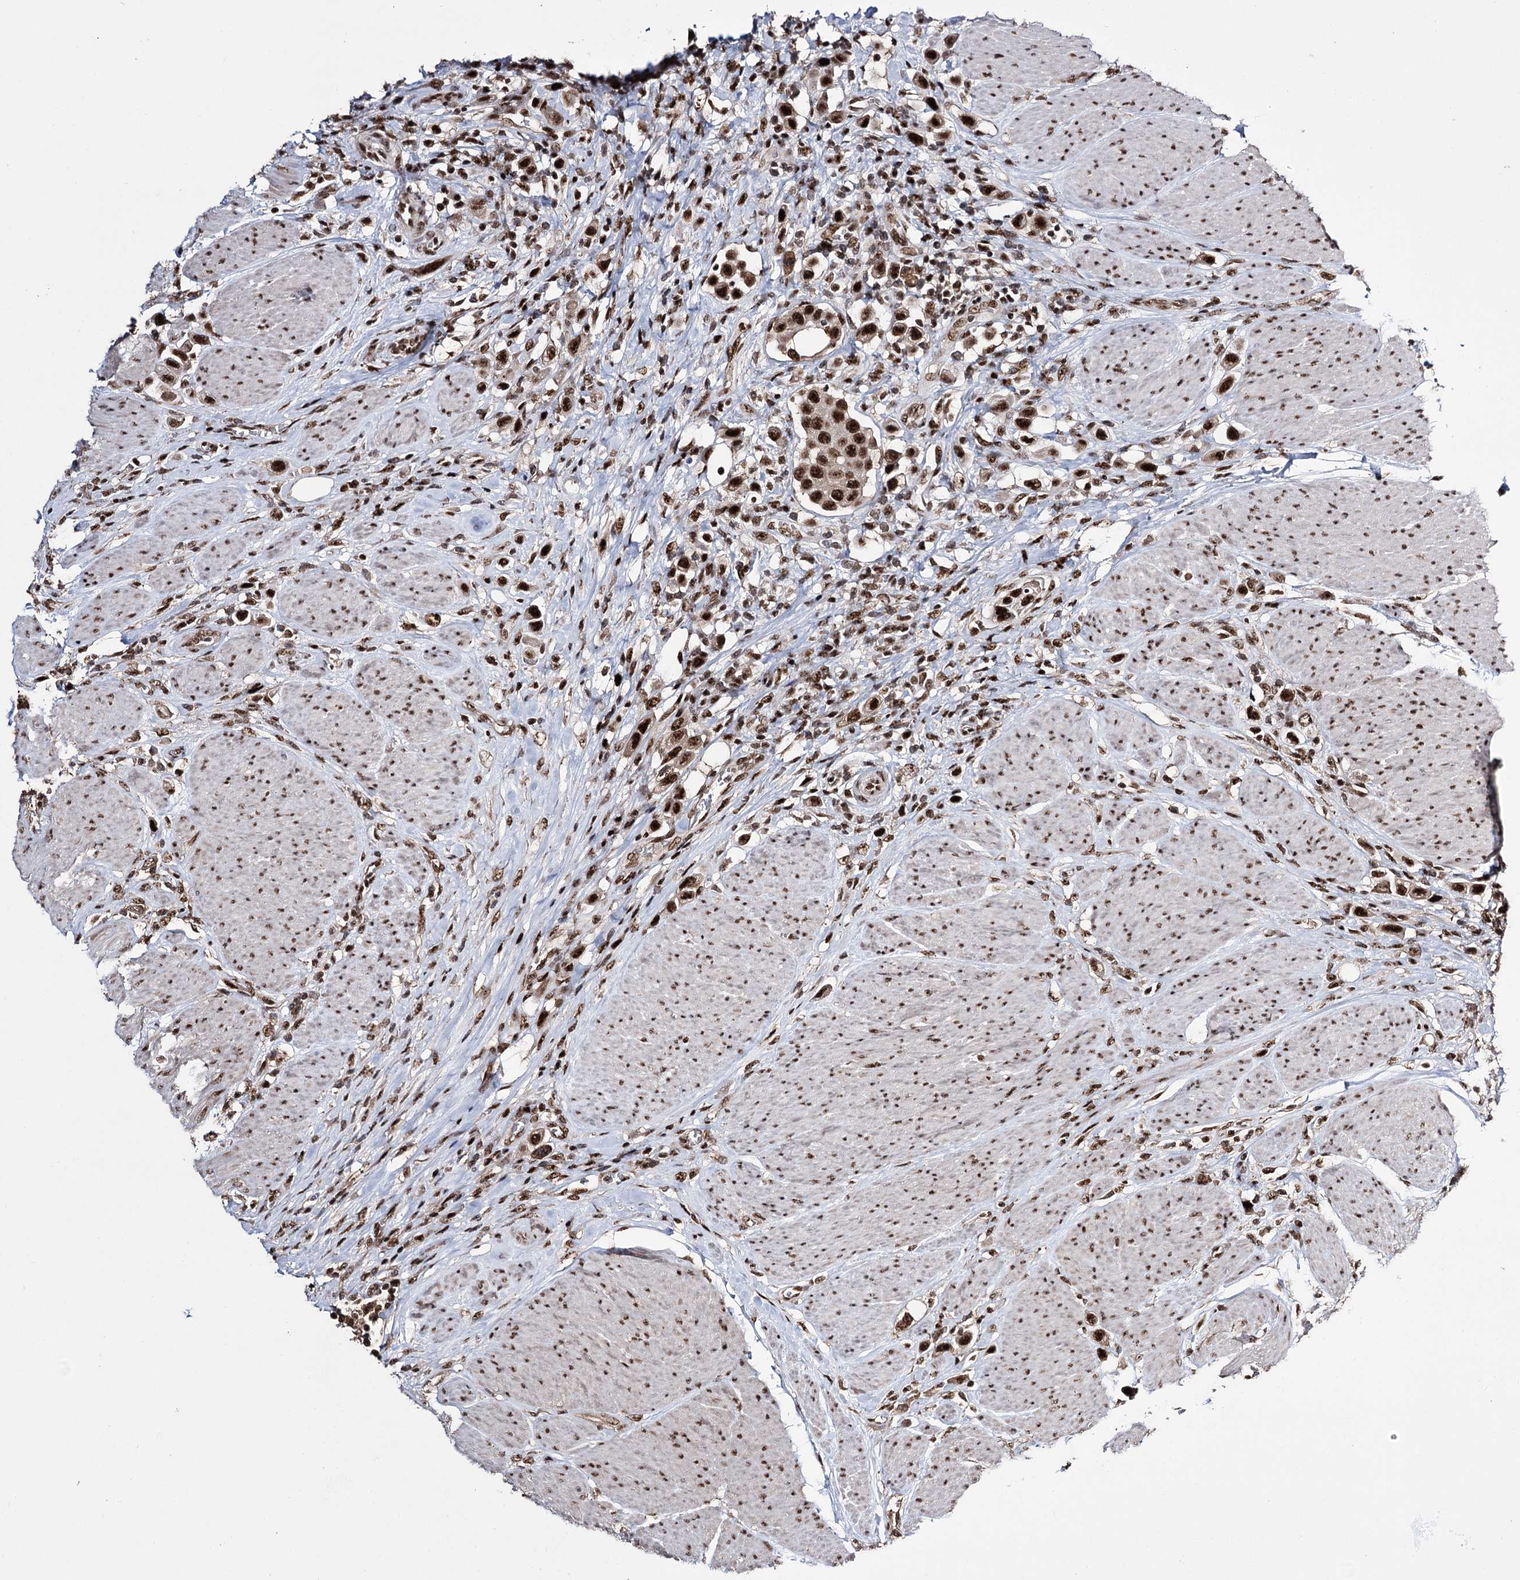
{"staining": {"intensity": "strong", "quantity": ">75%", "location": "nuclear"}, "tissue": "urothelial cancer", "cell_type": "Tumor cells", "image_type": "cancer", "snomed": [{"axis": "morphology", "description": "Urothelial carcinoma, High grade"}, {"axis": "topography", "description": "Urinary bladder"}], "caption": "A histopathology image showing strong nuclear expression in approximately >75% of tumor cells in urothelial carcinoma (high-grade), as visualized by brown immunohistochemical staining.", "gene": "PRPF40A", "patient": {"sex": "male", "age": 50}}